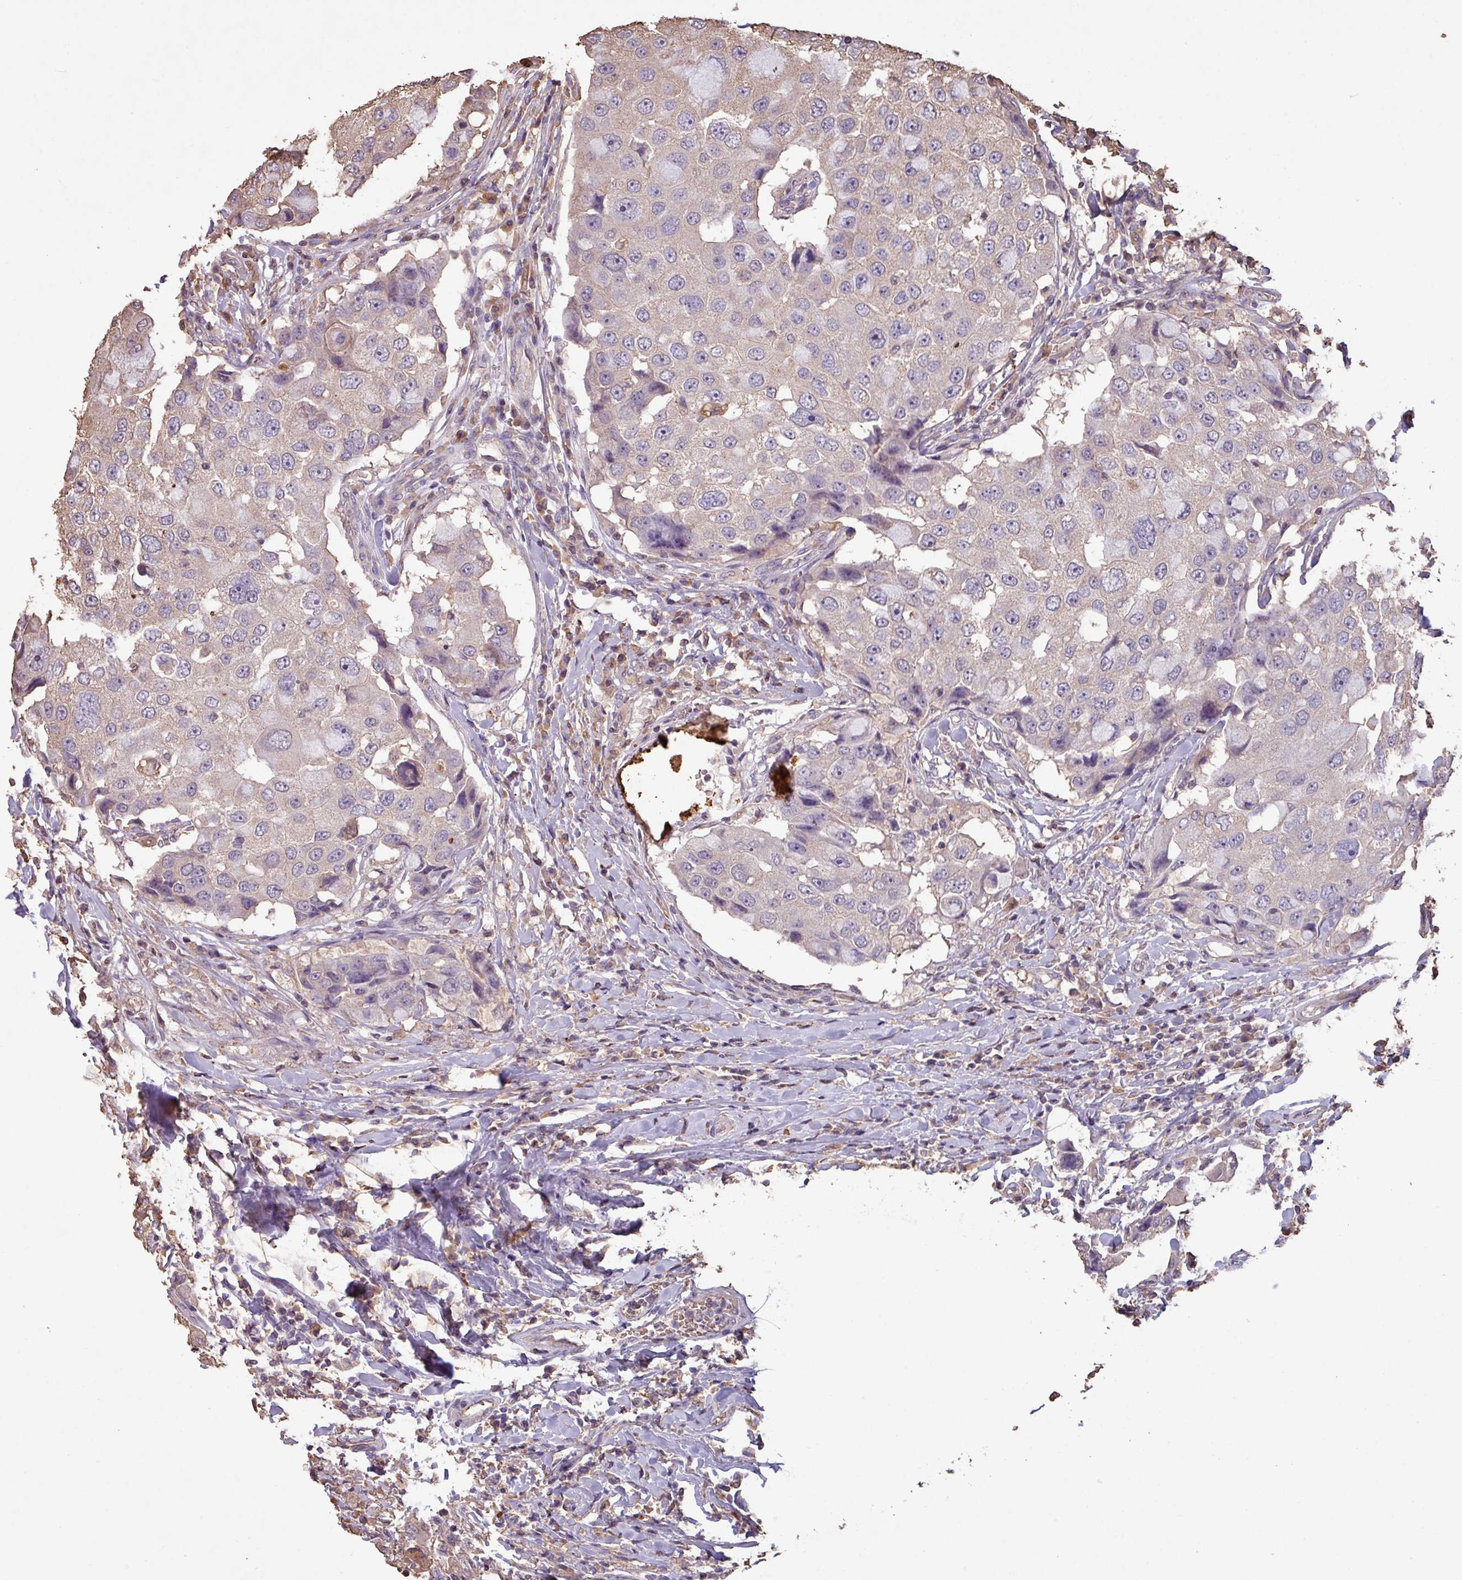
{"staining": {"intensity": "negative", "quantity": "none", "location": "none"}, "tissue": "breast cancer", "cell_type": "Tumor cells", "image_type": "cancer", "snomed": [{"axis": "morphology", "description": "Duct carcinoma"}, {"axis": "topography", "description": "Breast"}], "caption": "IHC of intraductal carcinoma (breast) displays no expression in tumor cells.", "gene": "CAMK2B", "patient": {"sex": "female", "age": 27}}